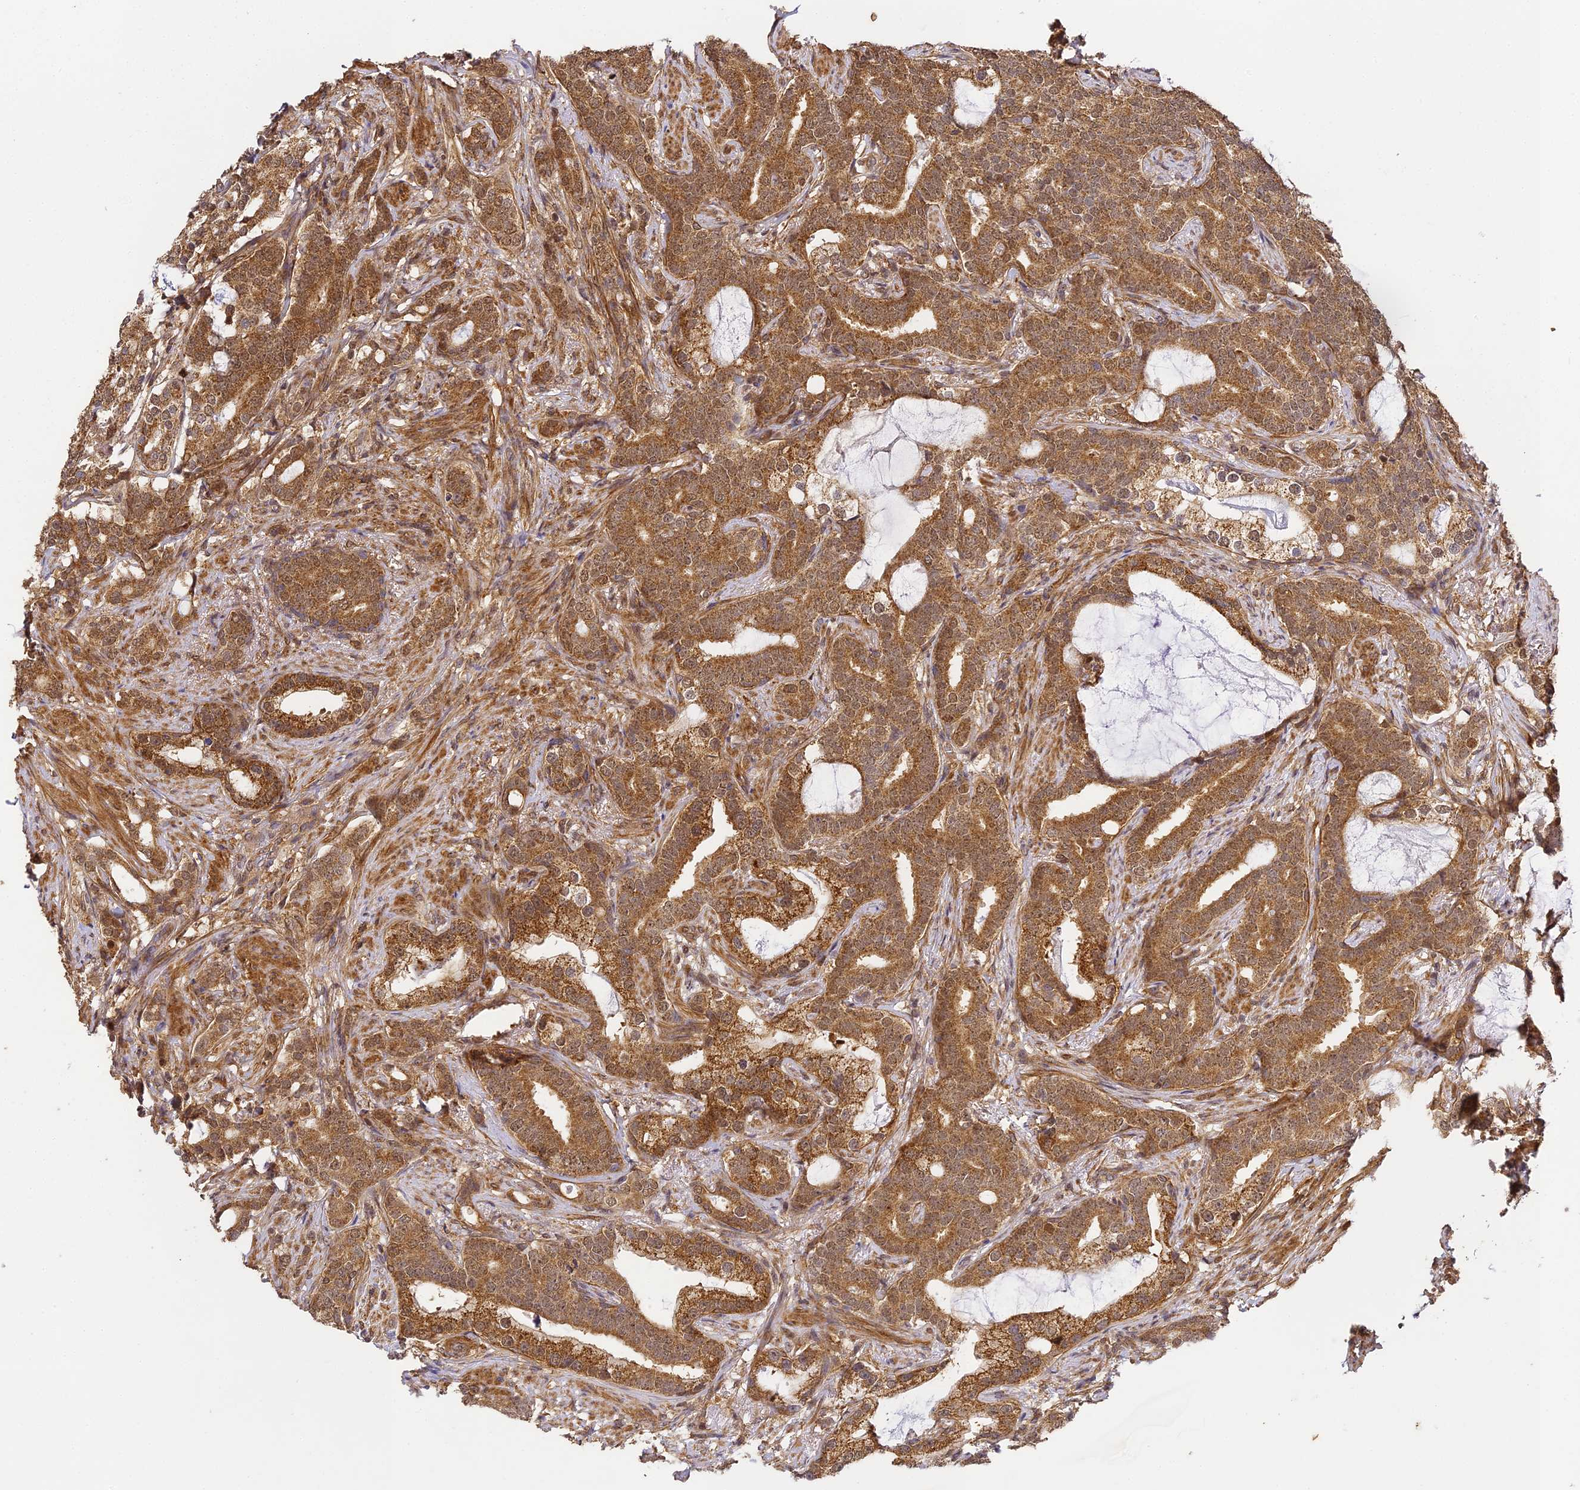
{"staining": {"intensity": "moderate", "quantity": ">75%", "location": "cytoplasmic/membranous,nuclear"}, "tissue": "prostate cancer", "cell_type": "Tumor cells", "image_type": "cancer", "snomed": [{"axis": "morphology", "description": "Adenocarcinoma, Low grade"}, {"axis": "topography", "description": "Prostate"}], "caption": "The immunohistochemical stain highlights moderate cytoplasmic/membranous and nuclear expression in tumor cells of prostate cancer tissue.", "gene": "ZNF443", "patient": {"sex": "male", "age": 71}}